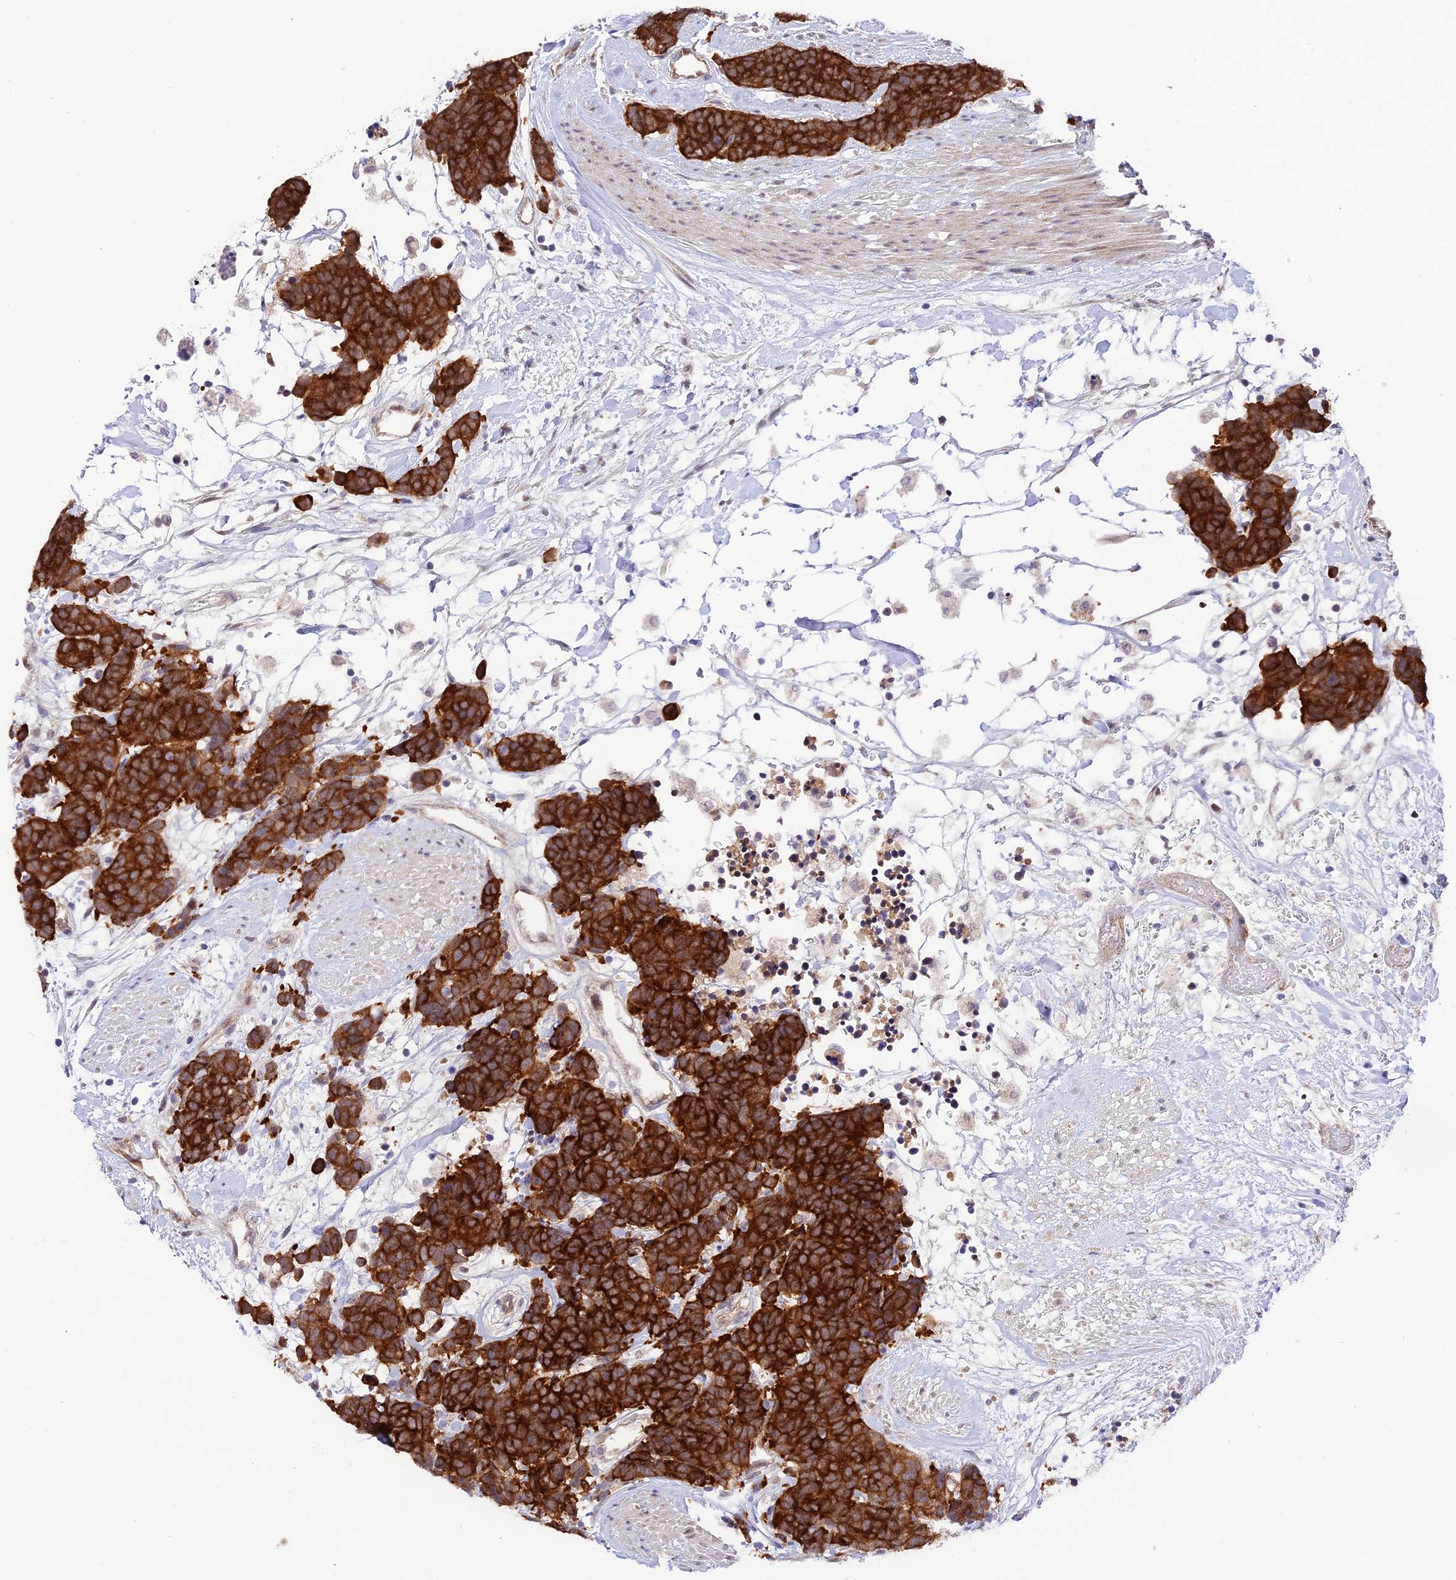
{"staining": {"intensity": "strong", "quantity": ">75%", "location": "cytoplasmic/membranous,nuclear"}, "tissue": "carcinoid", "cell_type": "Tumor cells", "image_type": "cancer", "snomed": [{"axis": "morphology", "description": "Carcinoma, NOS"}, {"axis": "morphology", "description": "Carcinoid, malignant, NOS"}, {"axis": "topography", "description": "Urinary bladder"}], "caption": "Carcinoid tissue reveals strong cytoplasmic/membranous and nuclear expression in about >75% of tumor cells (brown staining indicates protein expression, while blue staining denotes nuclei).", "gene": "TRIM40", "patient": {"sex": "male", "age": 57}}